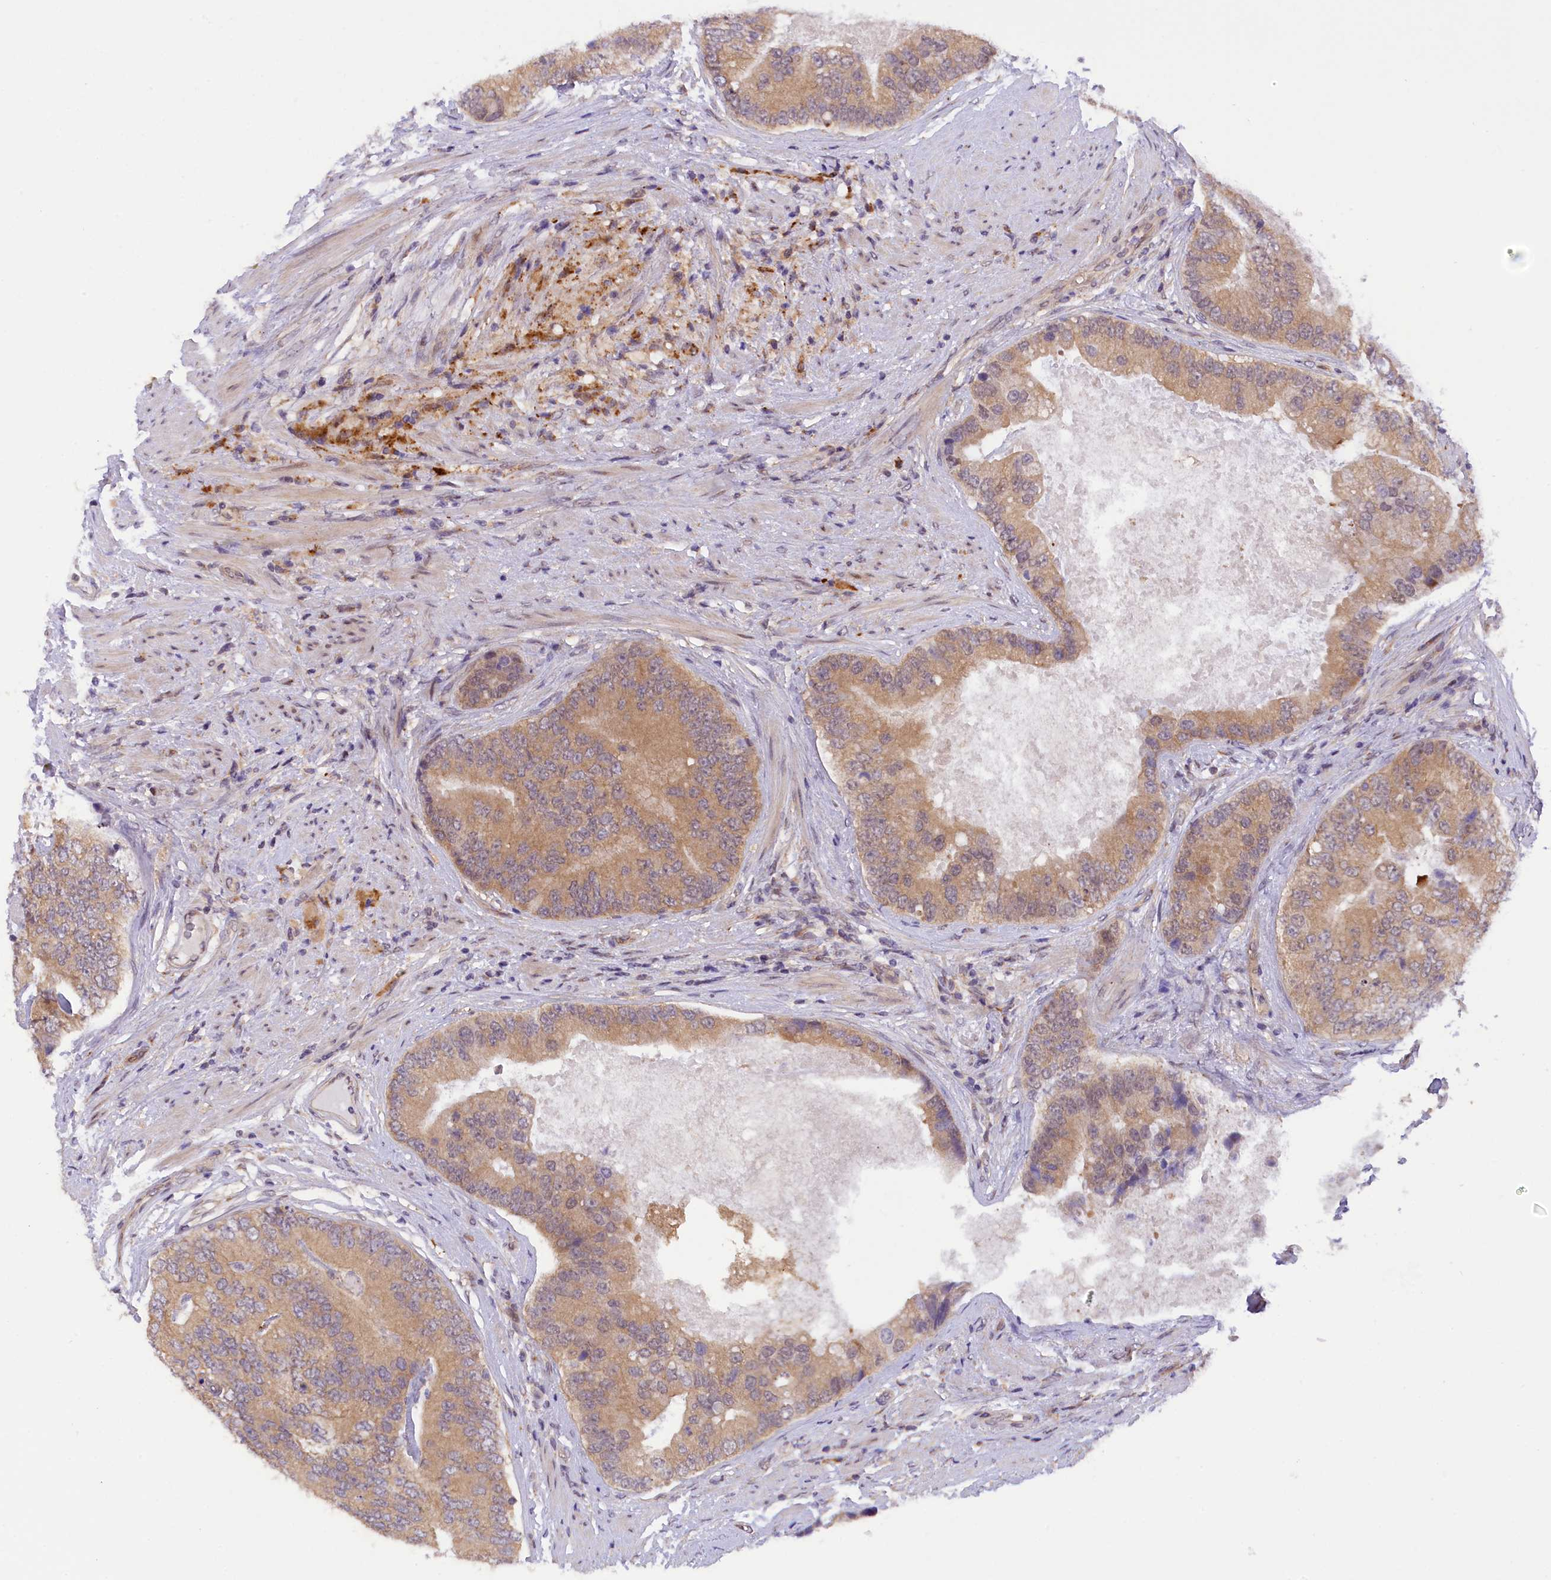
{"staining": {"intensity": "weak", "quantity": "25%-75%", "location": "cytoplasmic/membranous"}, "tissue": "prostate cancer", "cell_type": "Tumor cells", "image_type": "cancer", "snomed": [{"axis": "morphology", "description": "Adenocarcinoma, High grade"}, {"axis": "topography", "description": "Prostate"}], "caption": "The micrograph displays a brown stain indicating the presence of a protein in the cytoplasmic/membranous of tumor cells in prostate cancer.", "gene": "SAMD4A", "patient": {"sex": "male", "age": 70}}